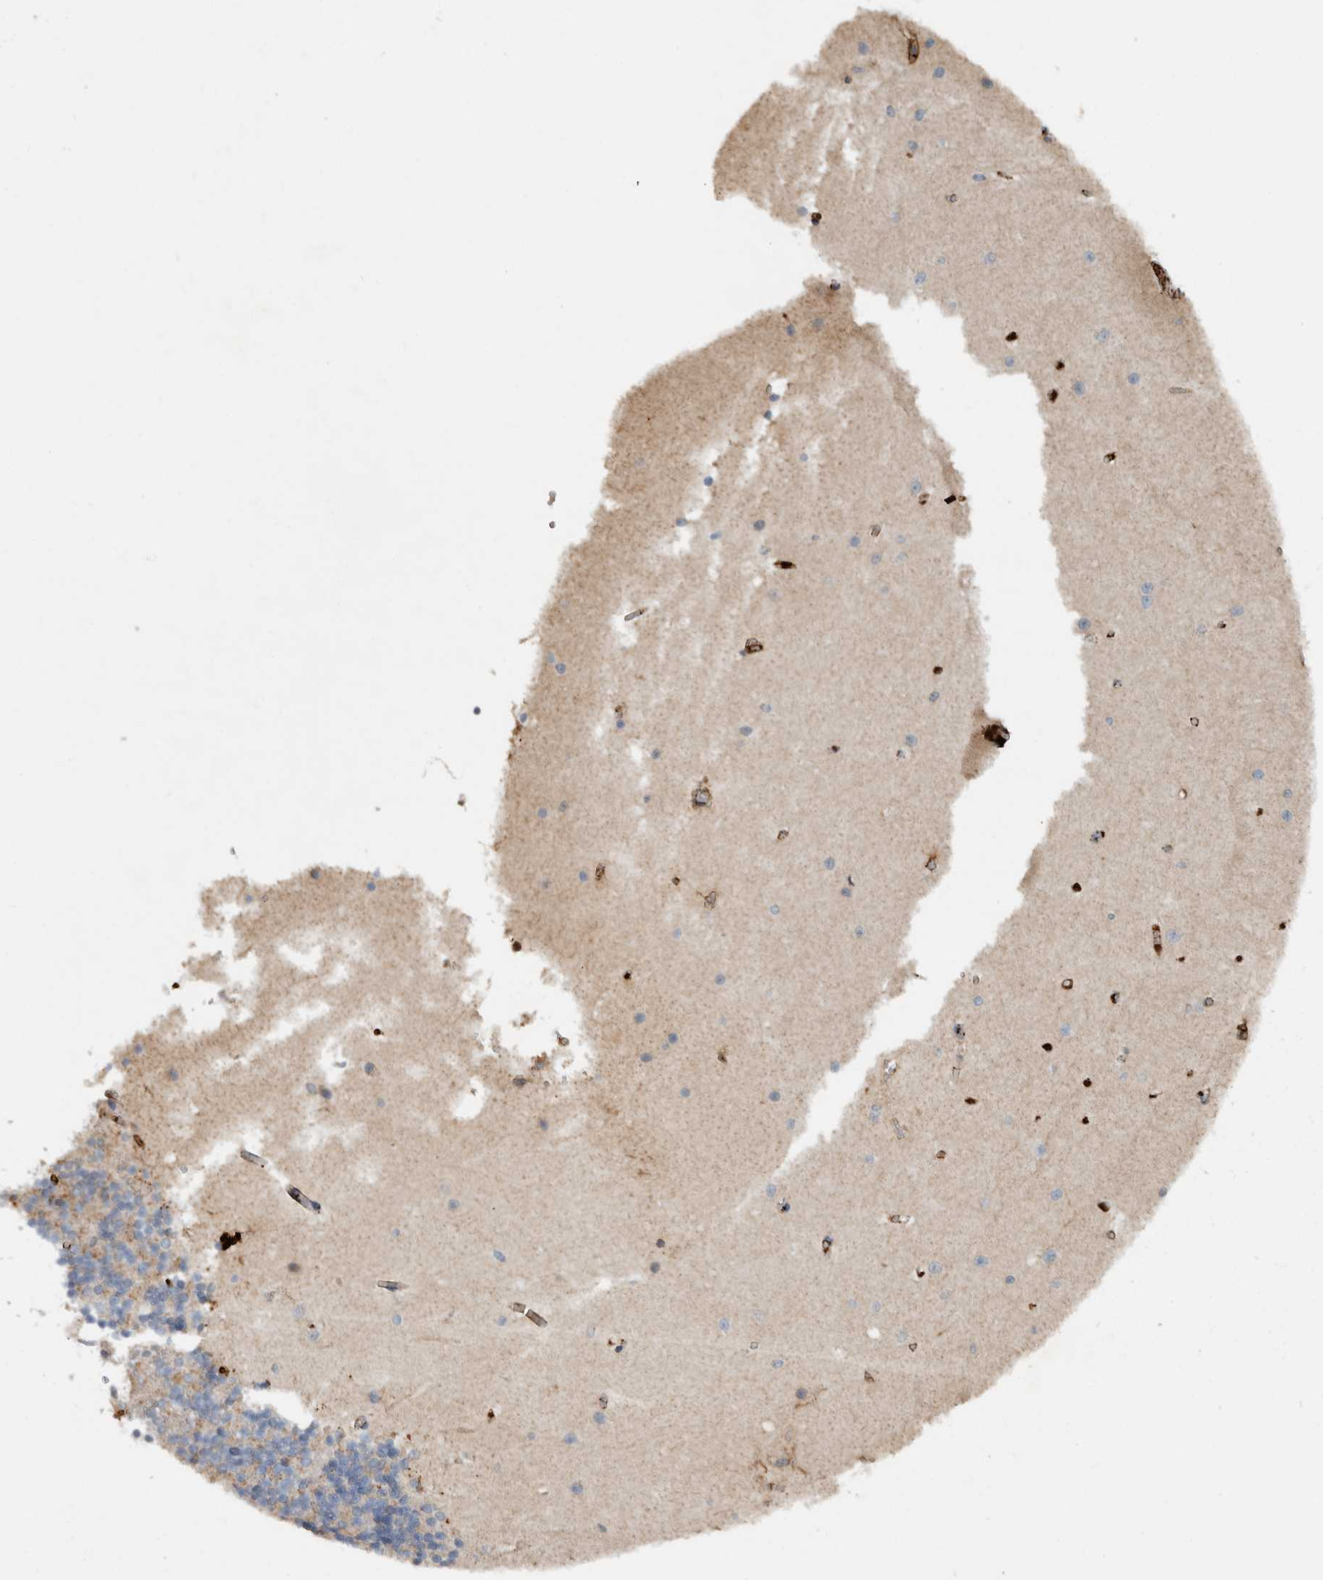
{"staining": {"intensity": "moderate", "quantity": ">75%", "location": "cytoplasmic/membranous"}, "tissue": "cerebellum", "cell_type": "Cells in granular layer", "image_type": "normal", "snomed": [{"axis": "morphology", "description": "Normal tissue, NOS"}, {"axis": "topography", "description": "Cerebellum"}], "caption": "Approximately >75% of cells in granular layer in normal cerebellum exhibit moderate cytoplasmic/membranous protein positivity as visualized by brown immunohistochemical staining.", "gene": "FN1", "patient": {"sex": "male", "age": 37}}